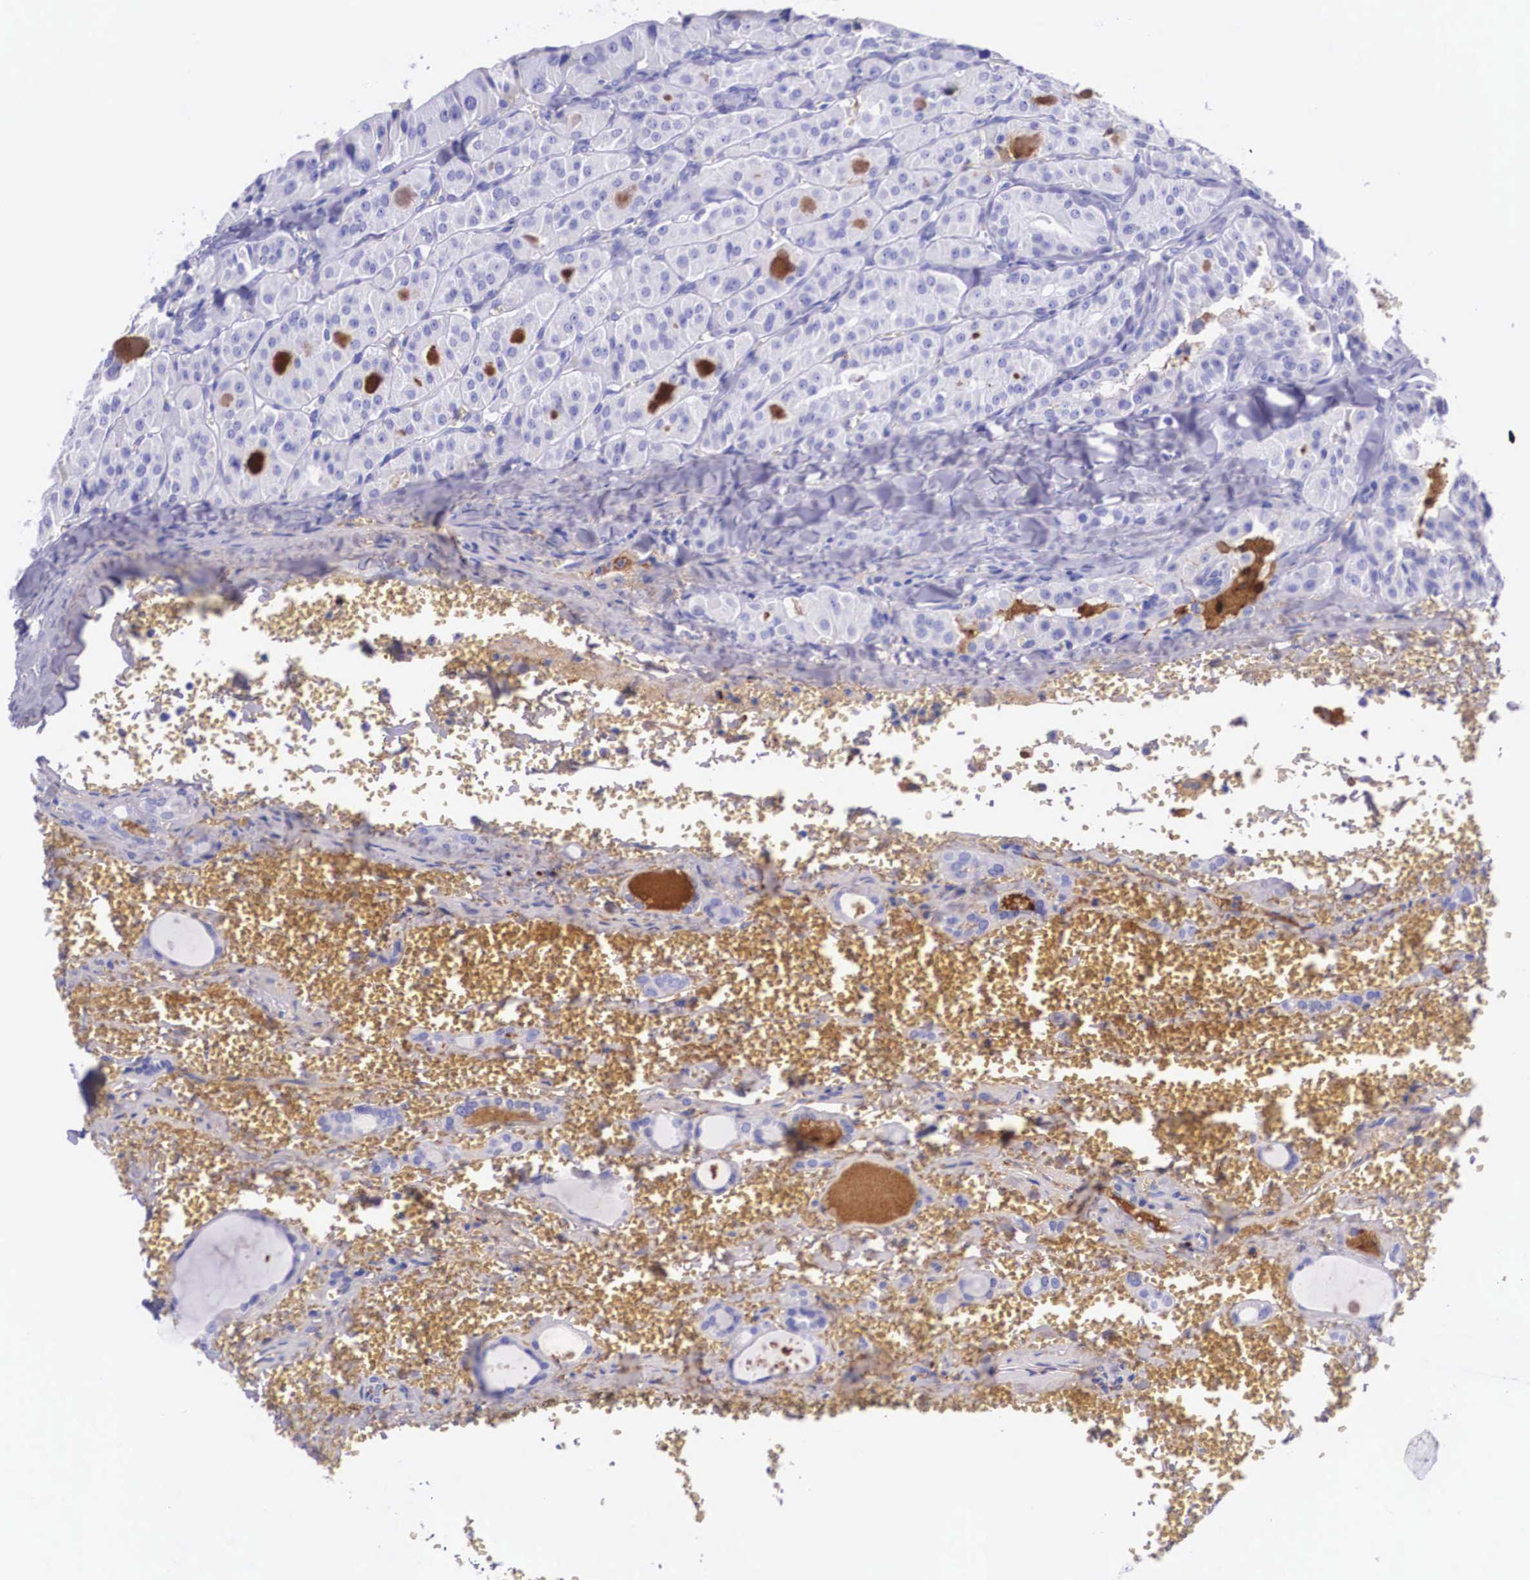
{"staining": {"intensity": "negative", "quantity": "none", "location": "none"}, "tissue": "thyroid cancer", "cell_type": "Tumor cells", "image_type": "cancer", "snomed": [{"axis": "morphology", "description": "Carcinoma, NOS"}, {"axis": "topography", "description": "Thyroid gland"}], "caption": "An image of thyroid carcinoma stained for a protein exhibits no brown staining in tumor cells.", "gene": "PLG", "patient": {"sex": "male", "age": 76}}